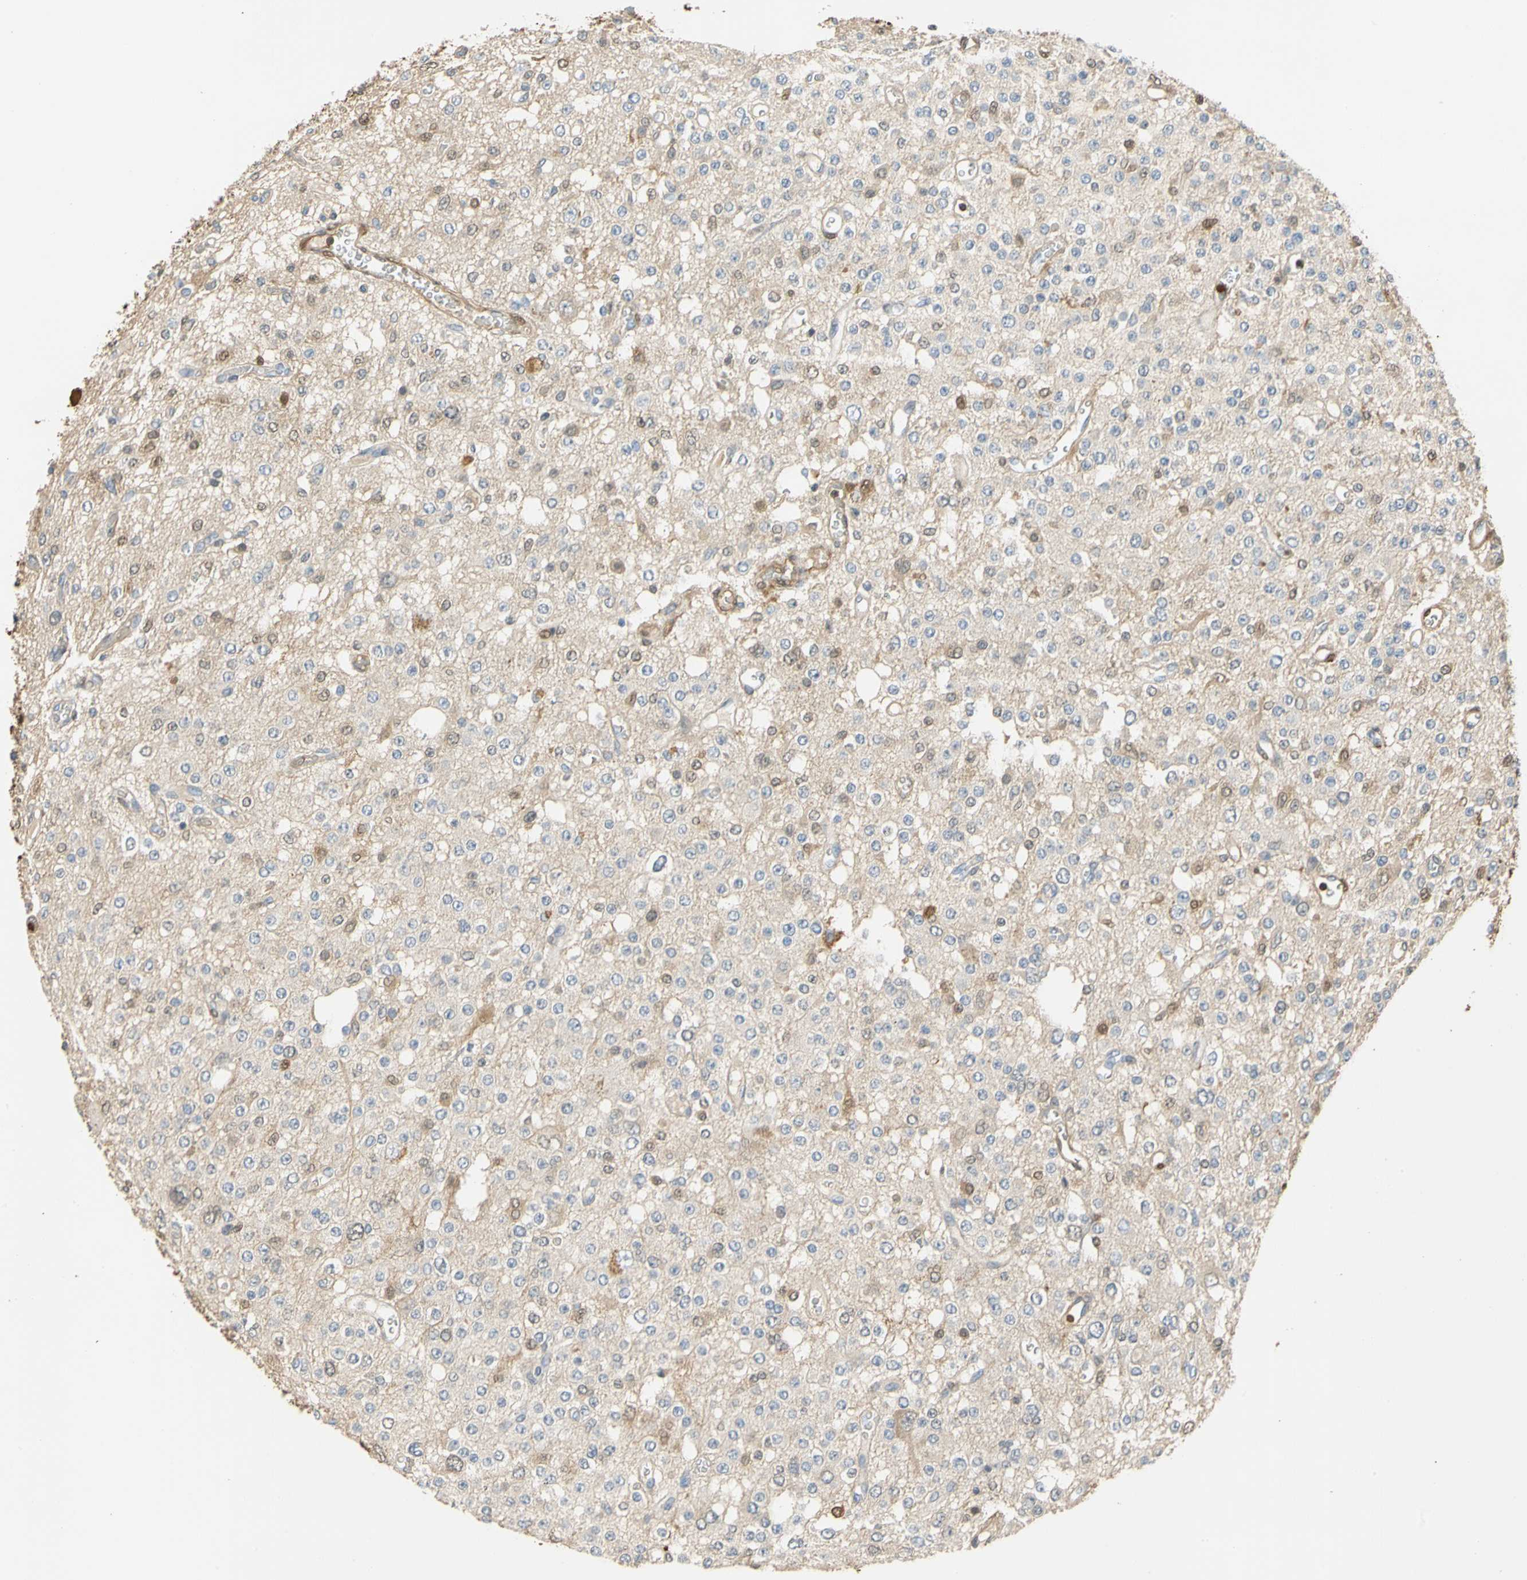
{"staining": {"intensity": "moderate", "quantity": "<25%", "location": "cytoplasmic/membranous,nuclear"}, "tissue": "glioma", "cell_type": "Tumor cells", "image_type": "cancer", "snomed": [{"axis": "morphology", "description": "Glioma, malignant, Low grade"}, {"axis": "topography", "description": "Brain"}], "caption": "Malignant glioma (low-grade) stained with a protein marker shows moderate staining in tumor cells.", "gene": "S100A6", "patient": {"sex": "male", "age": 38}}